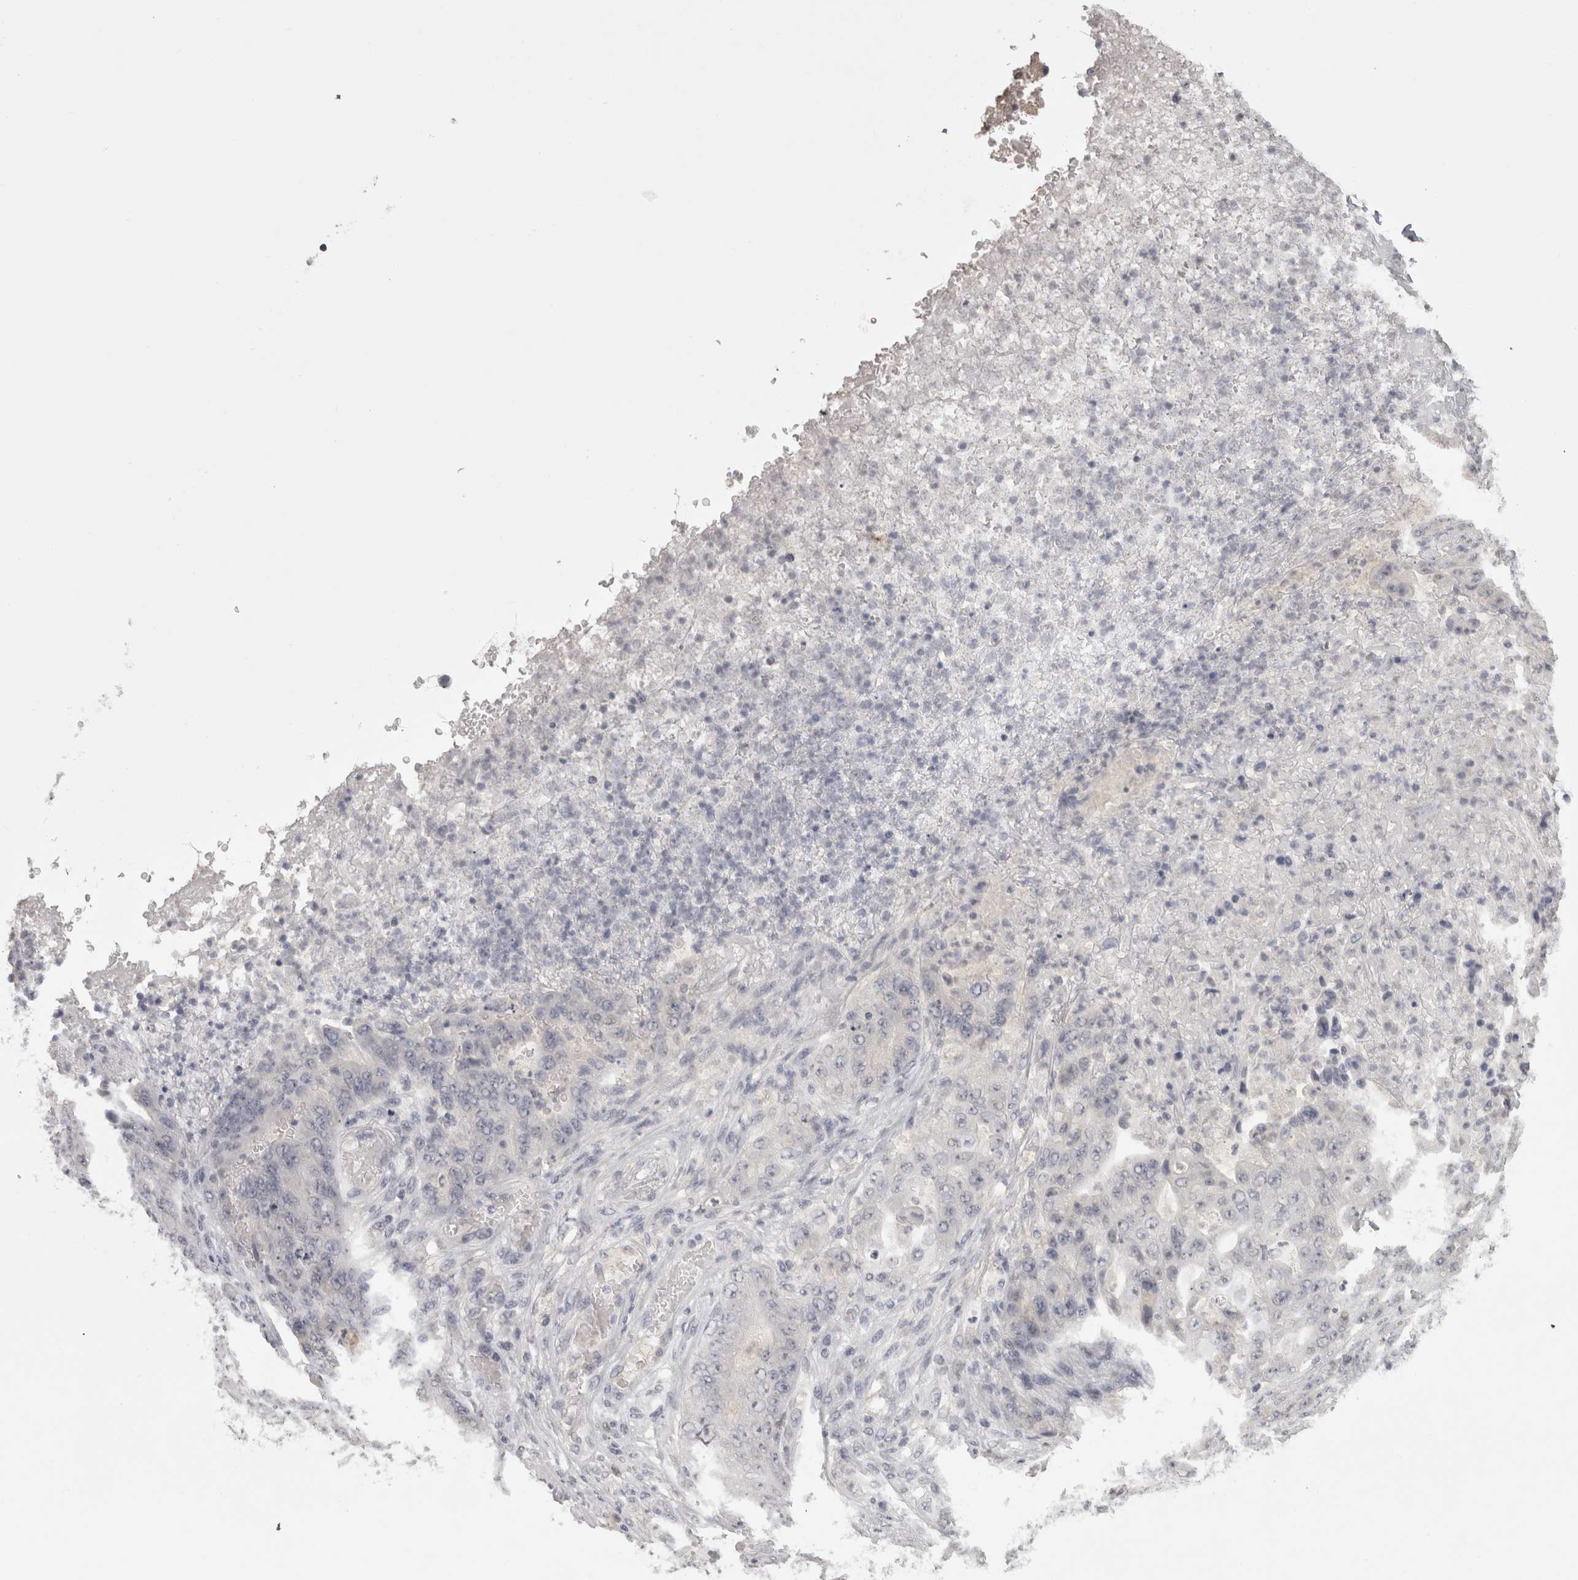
{"staining": {"intensity": "negative", "quantity": "none", "location": "none"}, "tissue": "stomach cancer", "cell_type": "Tumor cells", "image_type": "cancer", "snomed": [{"axis": "morphology", "description": "Adenocarcinoma, NOS"}, {"axis": "topography", "description": "Stomach"}], "caption": "High magnification brightfield microscopy of stomach cancer (adenocarcinoma) stained with DAB (3,3'-diaminobenzidine) (brown) and counterstained with hematoxylin (blue): tumor cells show no significant expression.", "gene": "LAX1", "patient": {"sex": "female", "age": 73}}